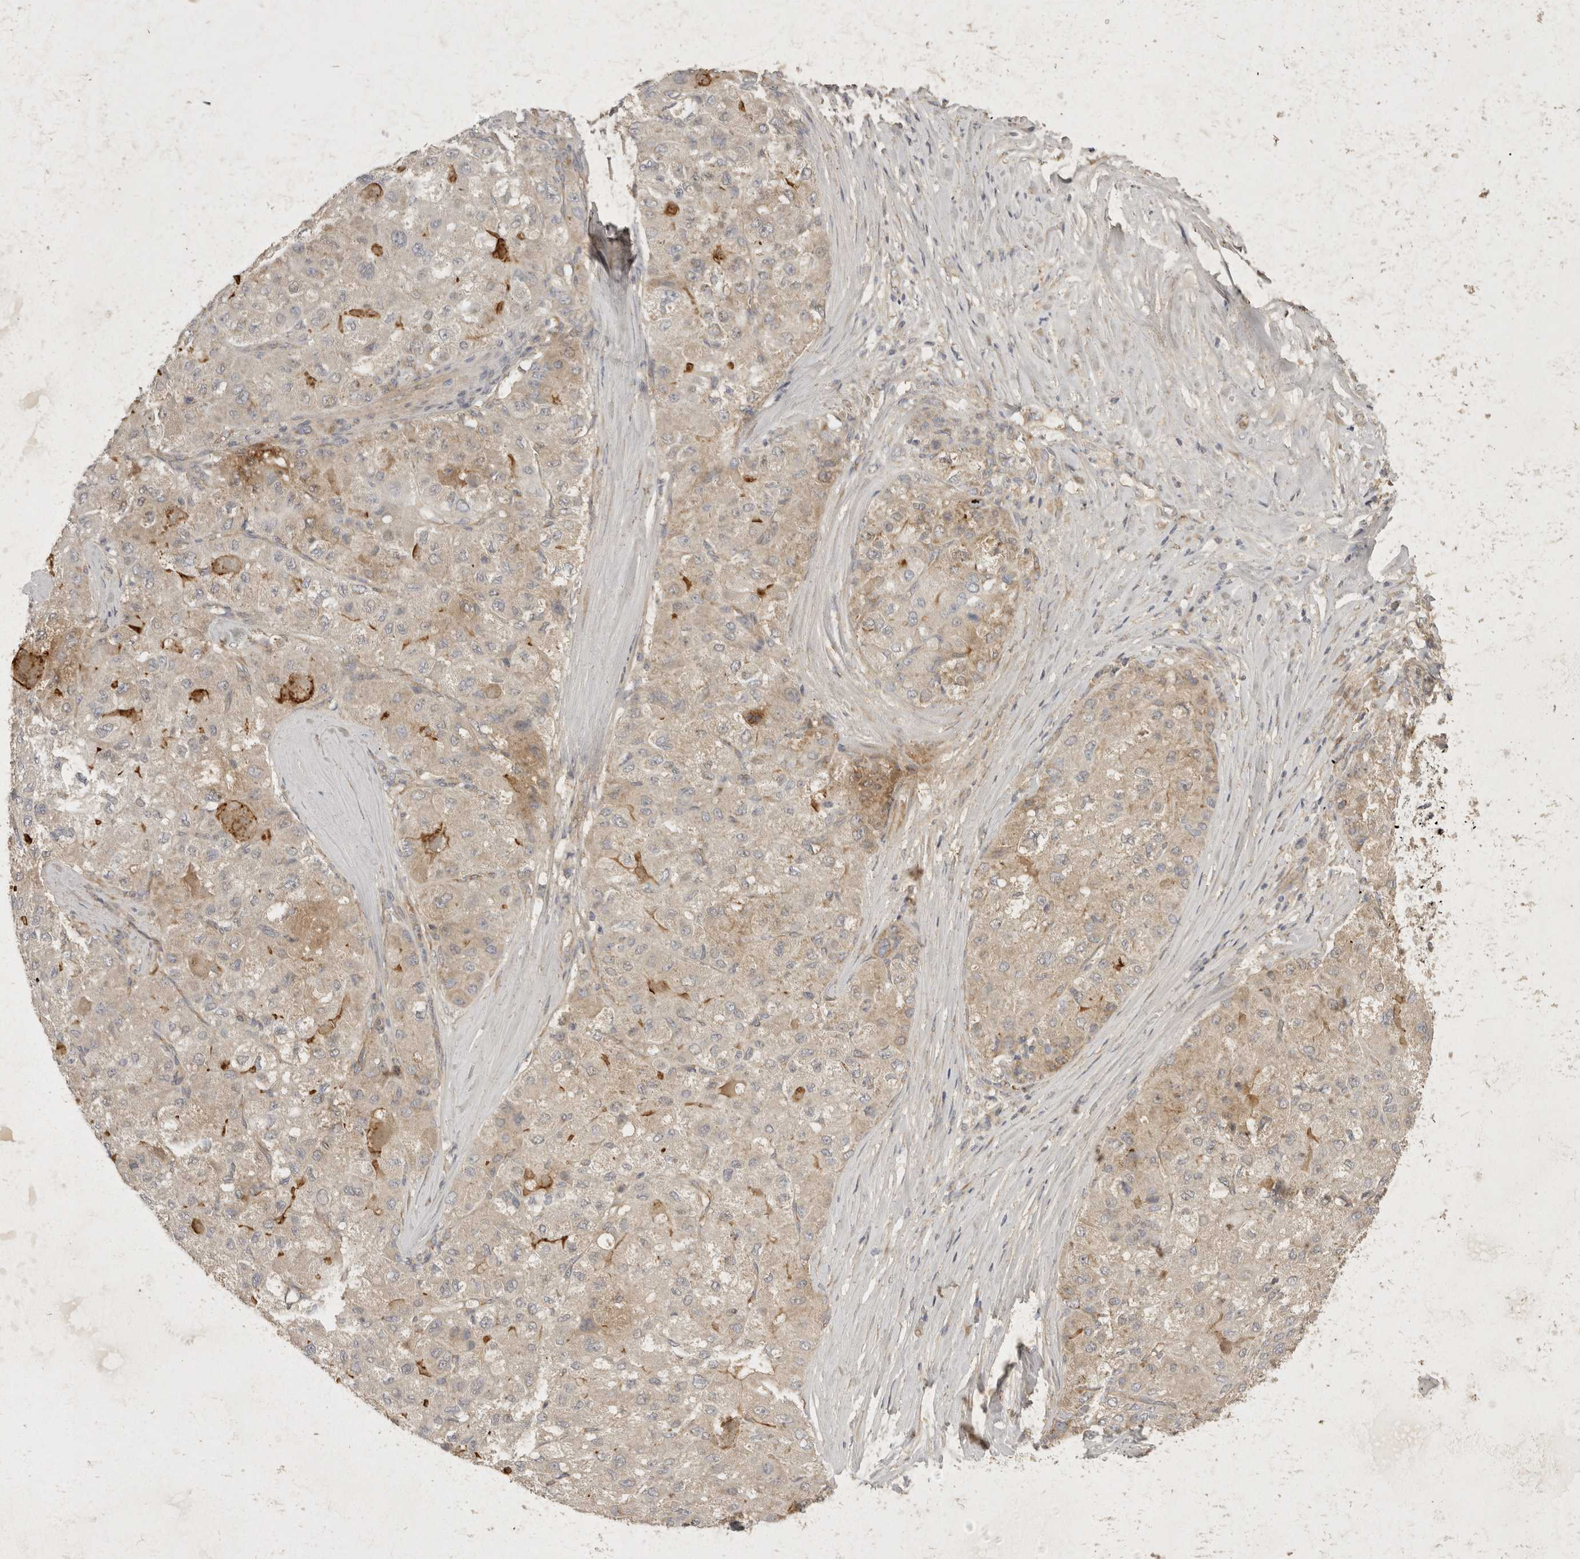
{"staining": {"intensity": "weak", "quantity": "<25%", "location": "cytoplasmic/membranous"}, "tissue": "liver cancer", "cell_type": "Tumor cells", "image_type": "cancer", "snomed": [{"axis": "morphology", "description": "Carcinoma, Hepatocellular, NOS"}, {"axis": "topography", "description": "Liver"}], "caption": "Protein analysis of liver cancer reveals no significant staining in tumor cells. (DAB (3,3'-diaminobenzidine) immunohistochemistry visualized using brightfield microscopy, high magnification).", "gene": "EIF4G3", "patient": {"sex": "male", "age": 80}}